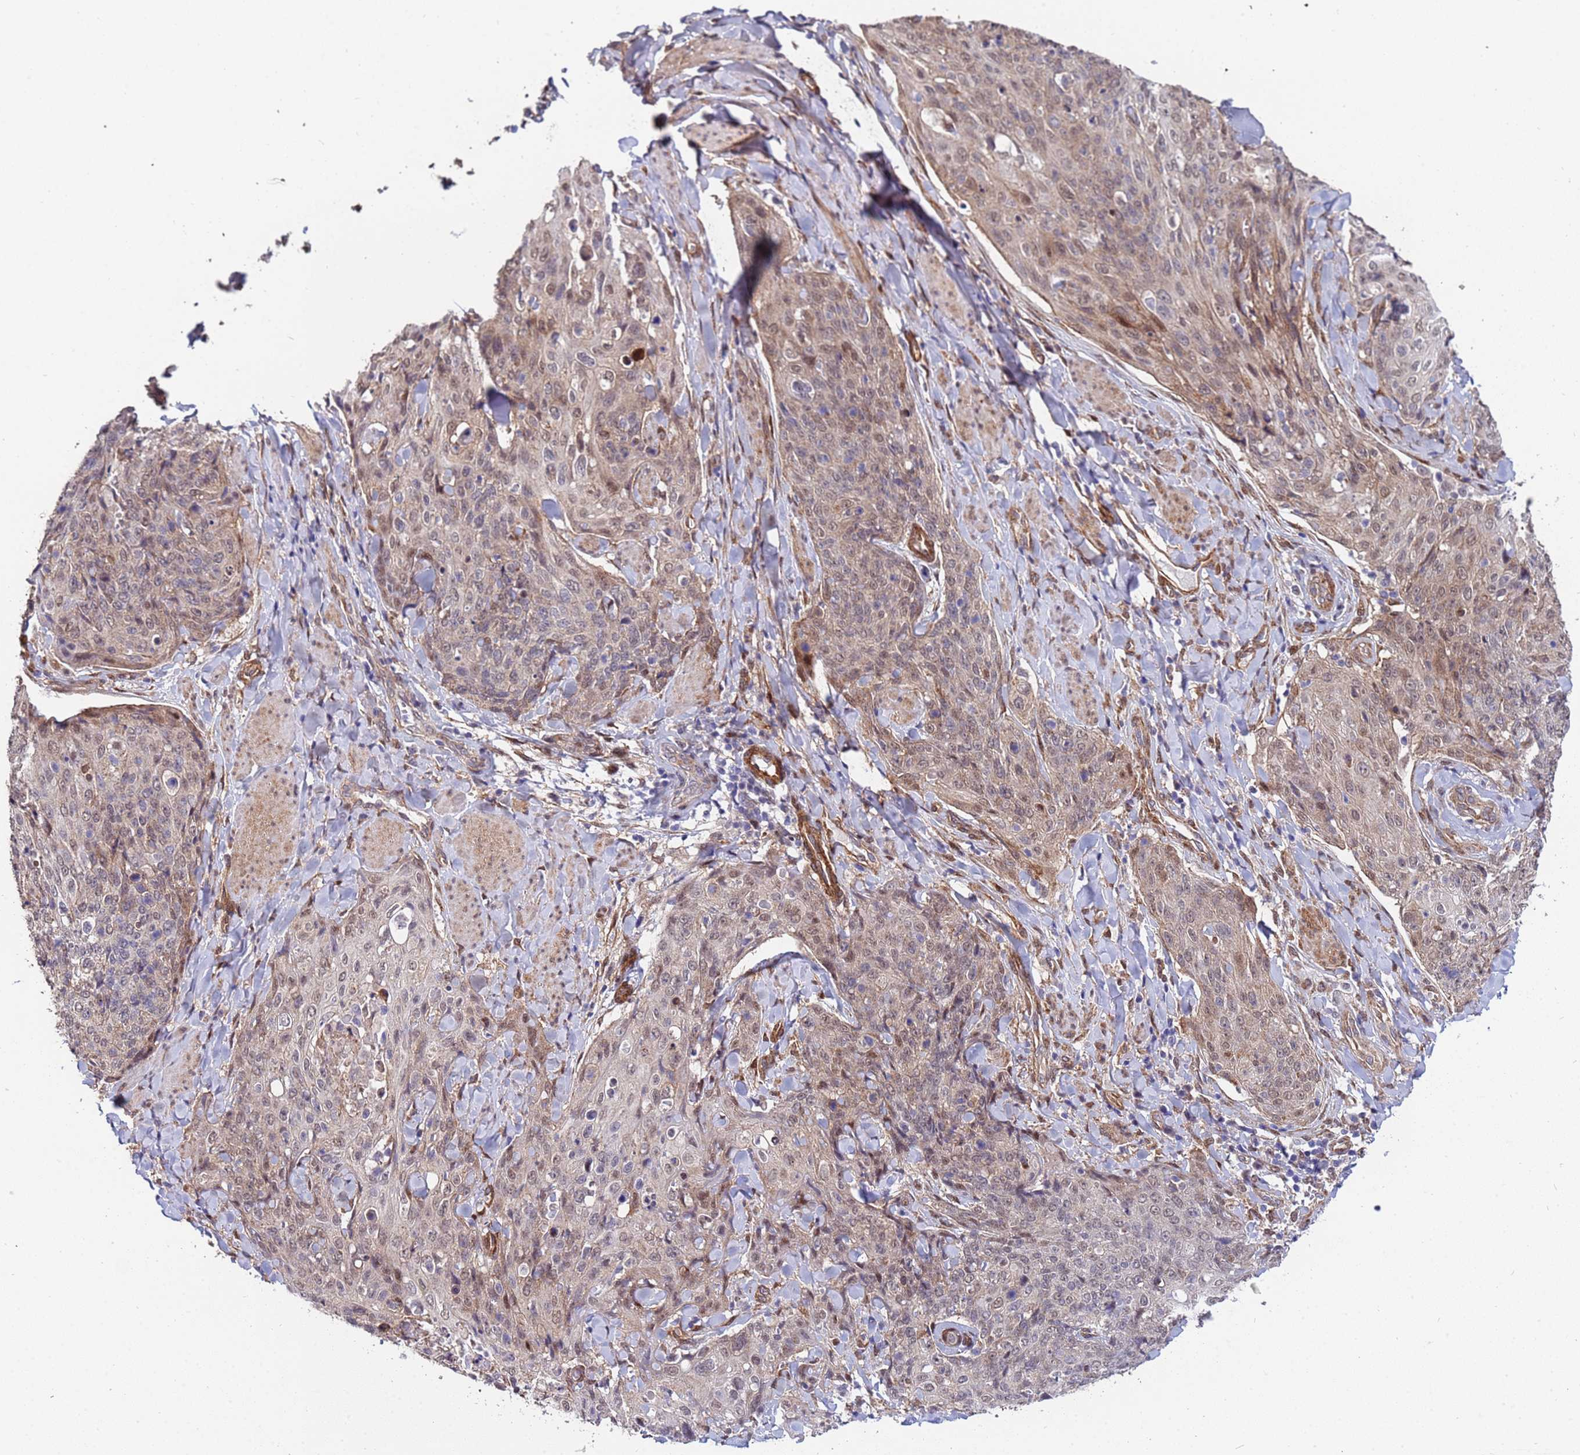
{"staining": {"intensity": "weak", "quantity": "25%-75%", "location": "cytoplasmic/membranous,nuclear"}, "tissue": "skin cancer", "cell_type": "Tumor cells", "image_type": "cancer", "snomed": [{"axis": "morphology", "description": "Squamous cell carcinoma, NOS"}, {"axis": "topography", "description": "Skin"}, {"axis": "topography", "description": "Vulva"}], "caption": "Brown immunohistochemical staining in human skin squamous cell carcinoma exhibits weak cytoplasmic/membranous and nuclear expression in approximately 25%-75% of tumor cells. Nuclei are stained in blue.", "gene": "TRIP6", "patient": {"sex": "female", "age": 85}}